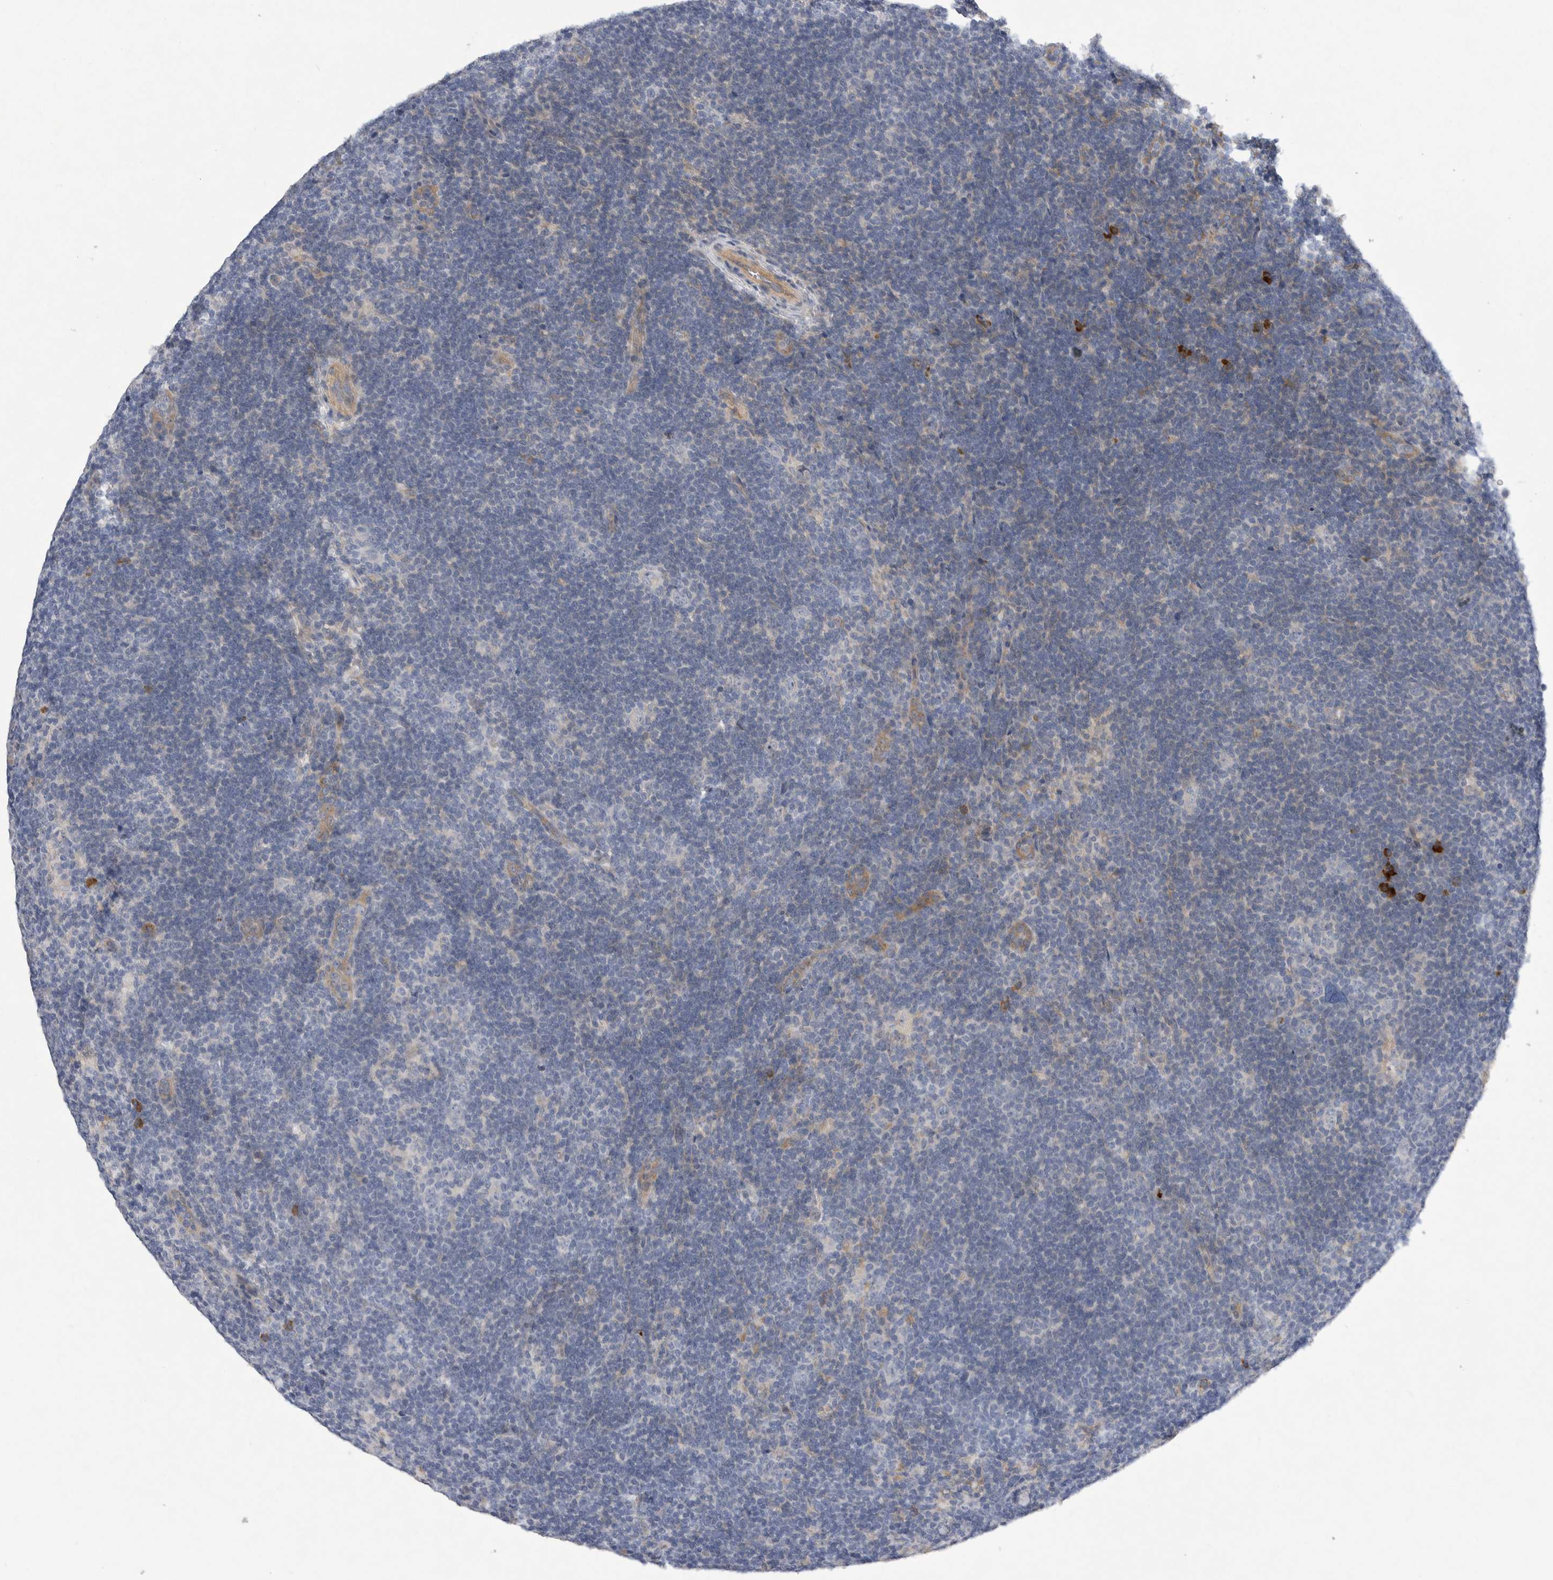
{"staining": {"intensity": "negative", "quantity": "none", "location": "none"}, "tissue": "lymphoma", "cell_type": "Tumor cells", "image_type": "cancer", "snomed": [{"axis": "morphology", "description": "Hodgkin's disease, NOS"}, {"axis": "topography", "description": "Lymph node"}], "caption": "Image shows no protein positivity in tumor cells of Hodgkin's disease tissue.", "gene": "EDEM3", "patient": {"sex": "female", "age": 57}}